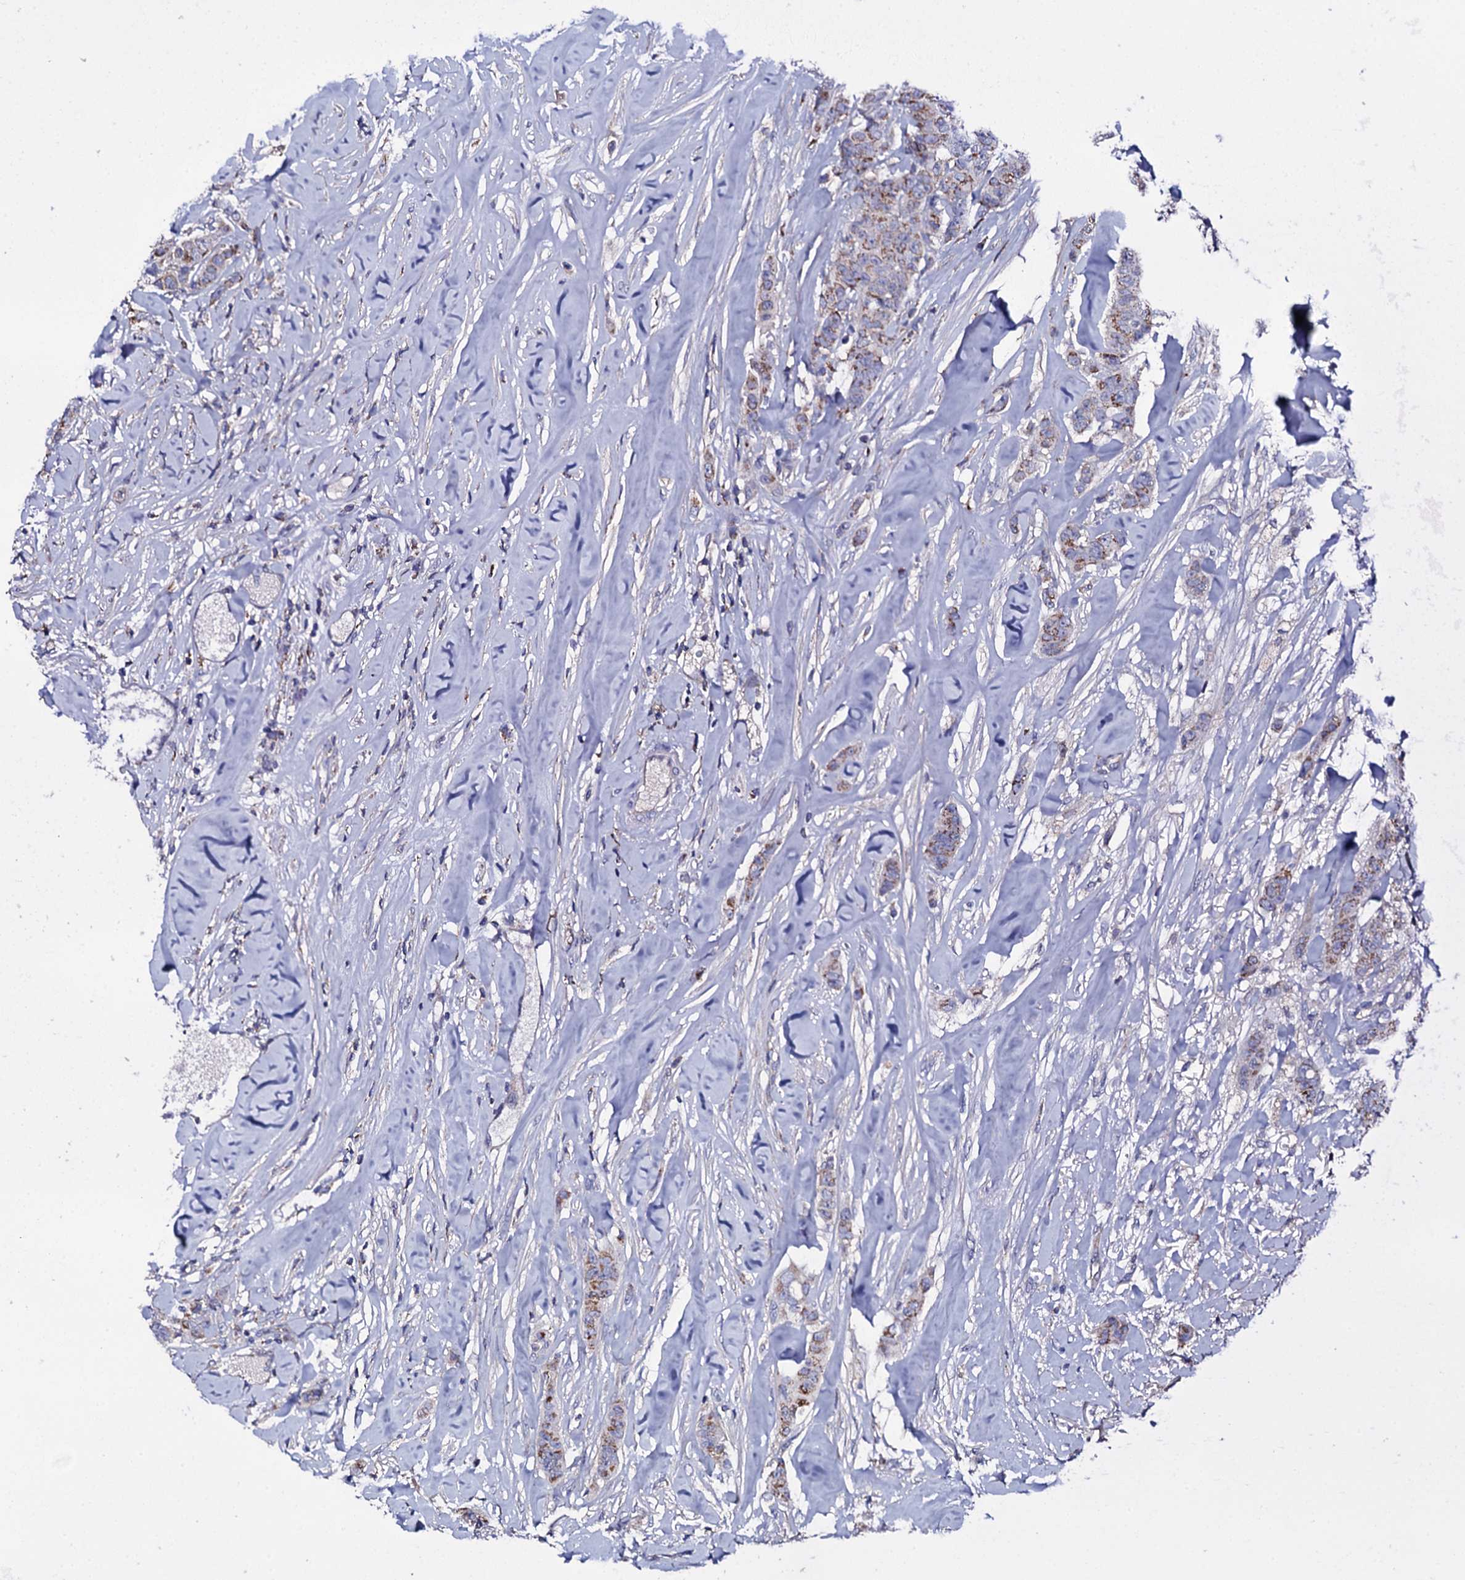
{"staining": {"intensity": "moderate", "quantity": "25%-75%", "location": "cytoplasmic/membranous"}, "tissue": "breast cancer", "cell_type": "Tumor cells", "image_type": "cancer", "snomed": [{"axis": "morphology", "description": "Duct carcinoma"}, {"axis": "topography", "description": "Breast"}], "caption": "Protein staining of breast cancer (intraductal carcinoma) tissue exhibits moderate cytoplasmic/membranous staining in approximately 25%-75% of tumor cells.", "gene": "TCAF2", "patient": {"sex": "female", "age": 40}}